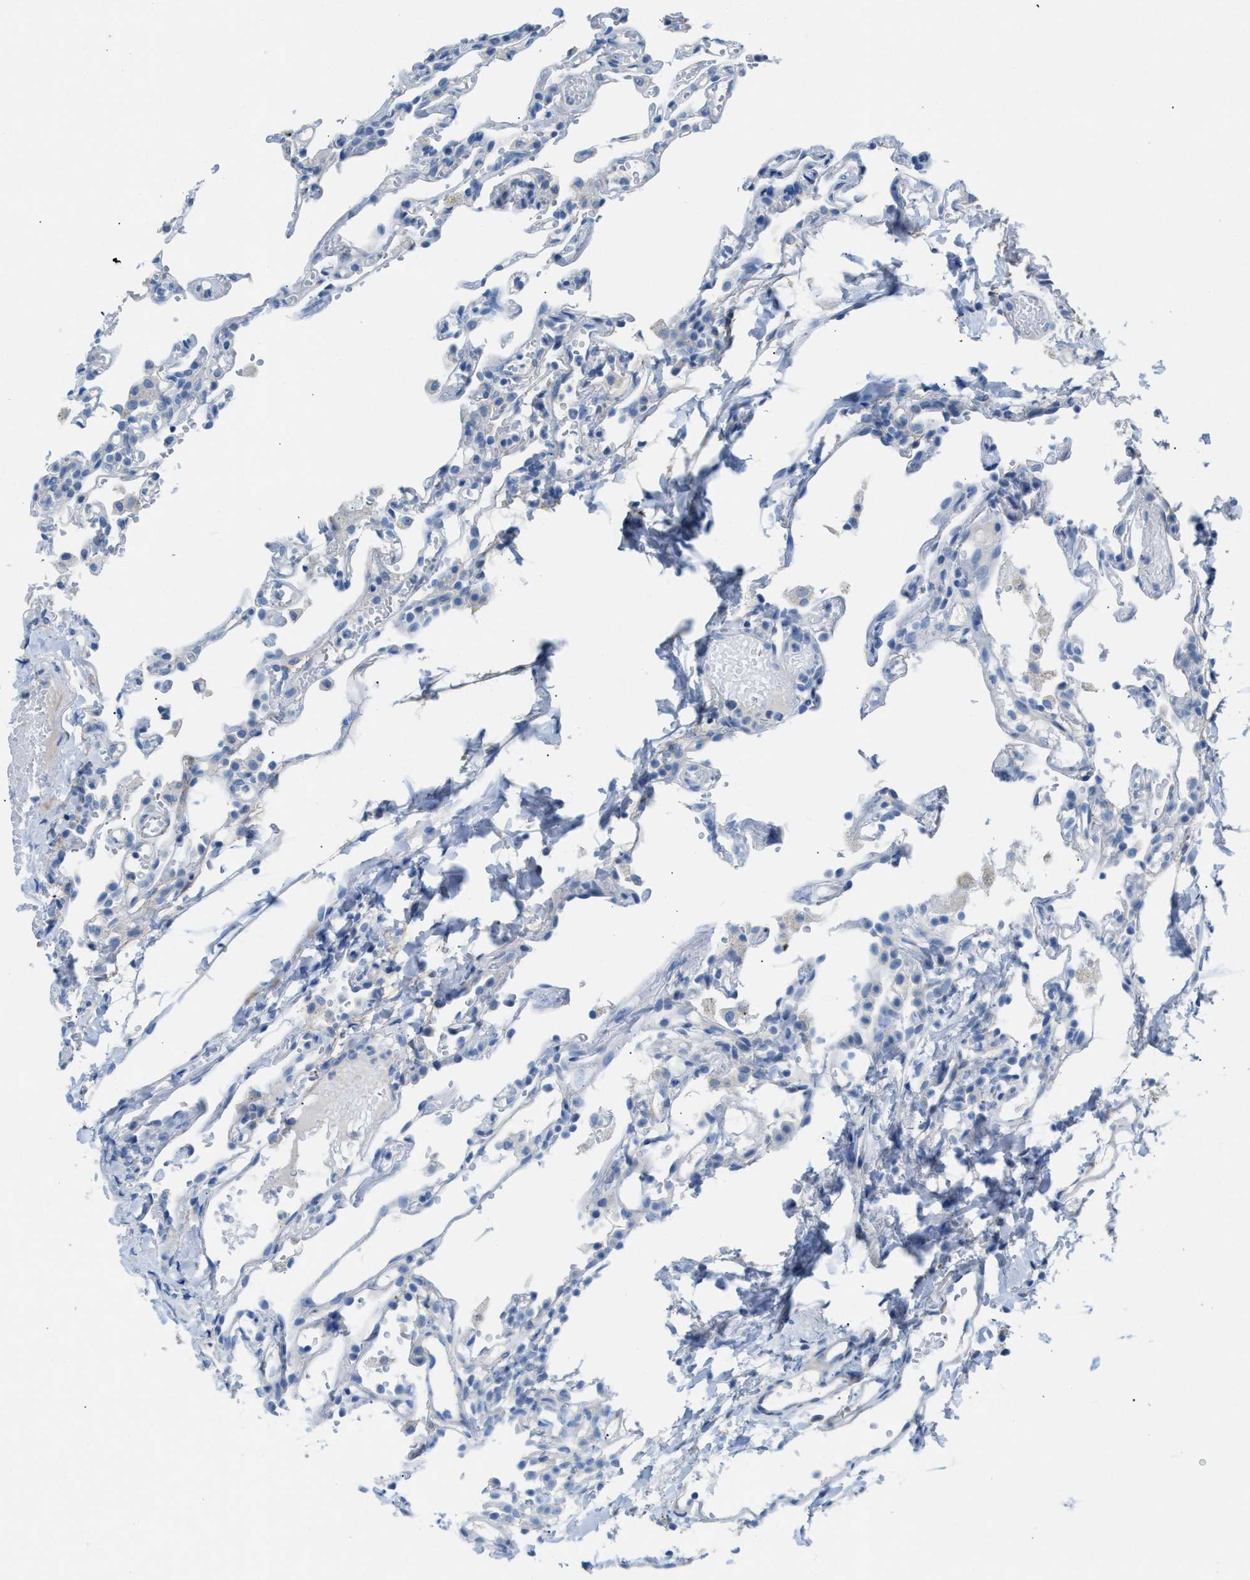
{"staining": {"intensity": "negative", "quantity": "none", "location": "none"}, "tissue": "lung", "cell_type": "Alveolar cells", "image_type": "normal", "snomed": [{"axis": "morphology", "description": "Normal tissue, NOS"}, {"axis": "topography", "description": "Lung"}], "caption": "Histopathology image shows no significant protein positivity in alveolar cells of benign lung.", "gene": "ASPA", "patient": {"sex": "male", "age": 21}}